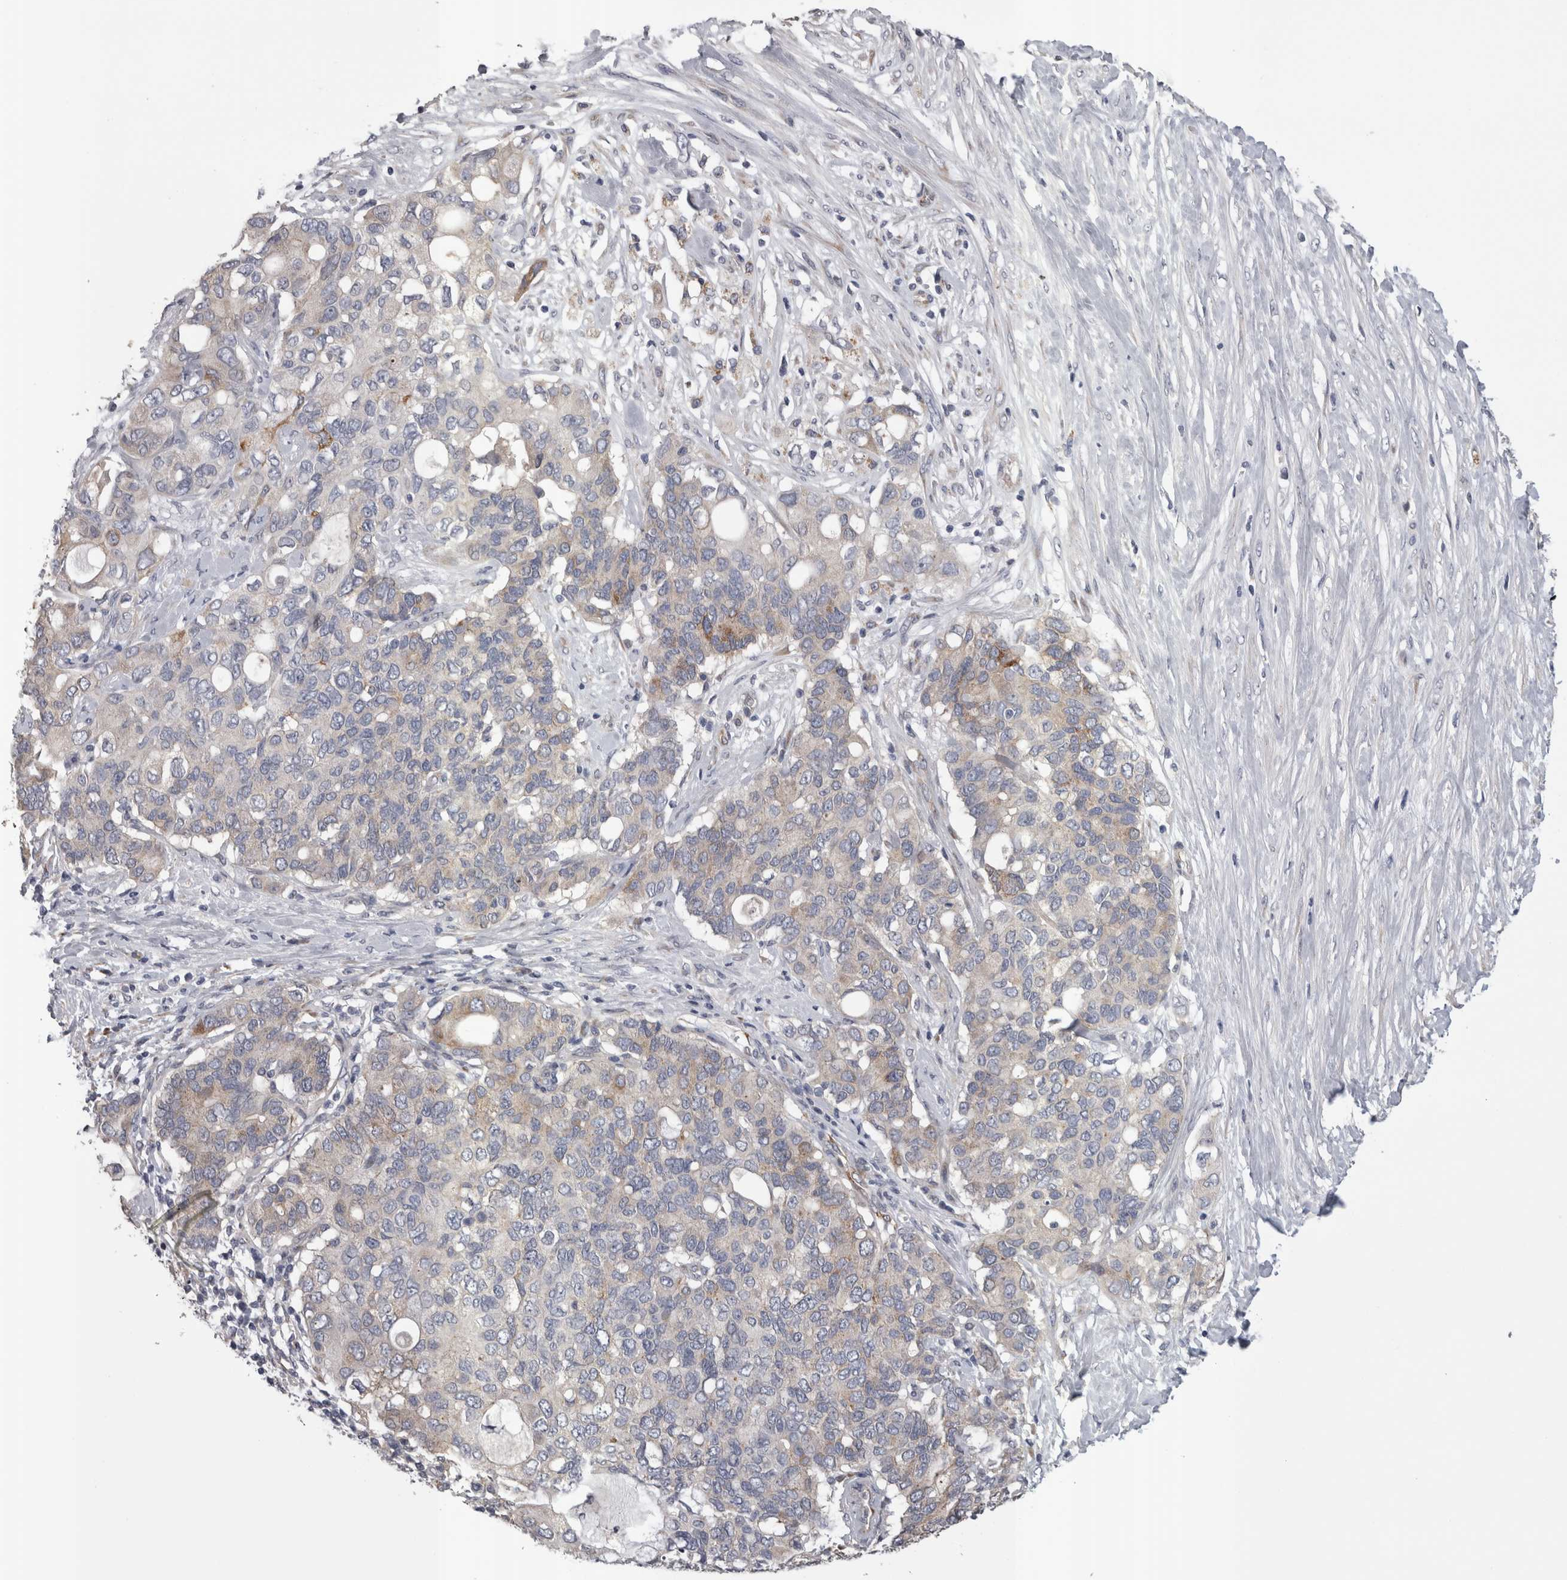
{"staining": {"intensity": "weak", "quantity": "<25%", "location": "cytoplasmic/membranous"}, "tissue": "pancreatic cancer", "cell_type": "Tumor cells", "image_type": "cancer", "snomed": [{"axis": "morphology", "description": "Adenocarcinoma, NOS"}, {"axis": "topography", "description": "Pancreas"}], "caption": "Histopathology image shows no significant protein staining in tumor cells of pancreatic cancer (adenocarcinoma). (DAB immunohistochemistry visualized using brightfield microscopy, high magnification).", "gene": "STC1", "patient": {"sex": "female", "age": 56}}